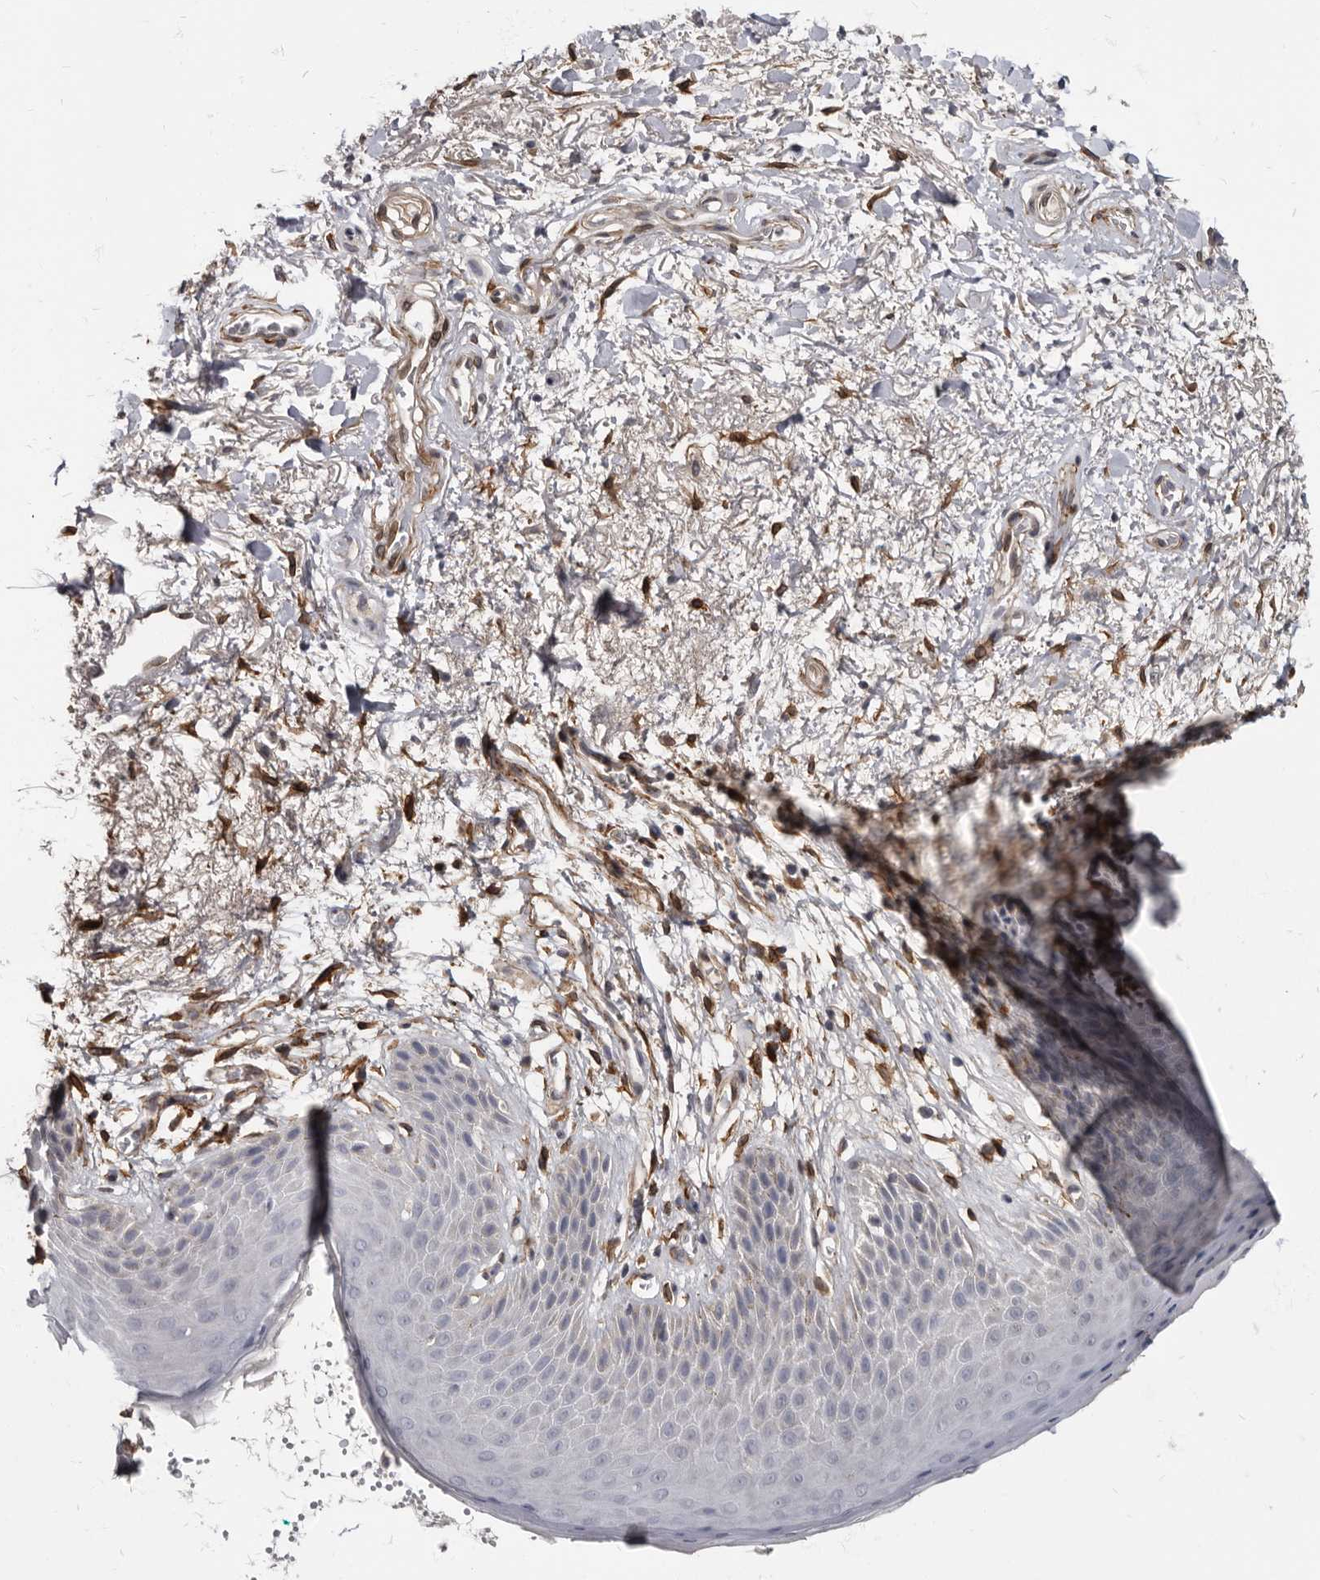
{"staining": {"intensity": "negative", "quantity": "none", "location": "none"}, "tissue": "skin", "cell_type": "Epidermal cells", "image_type": "normal", "snomed": [{"axis": "morphology", "description": "Normal tissue, NOS"}, {"axis": "topography", "description": "Anal"}], "caption": "DAB (3,3'-diaminobenzidine) immunohistochemical staining of benign human skin displays no significant positivity in epidermal cells.", "gene": "MRGPRF", "patient": {"sex": "male", "age": 74}}